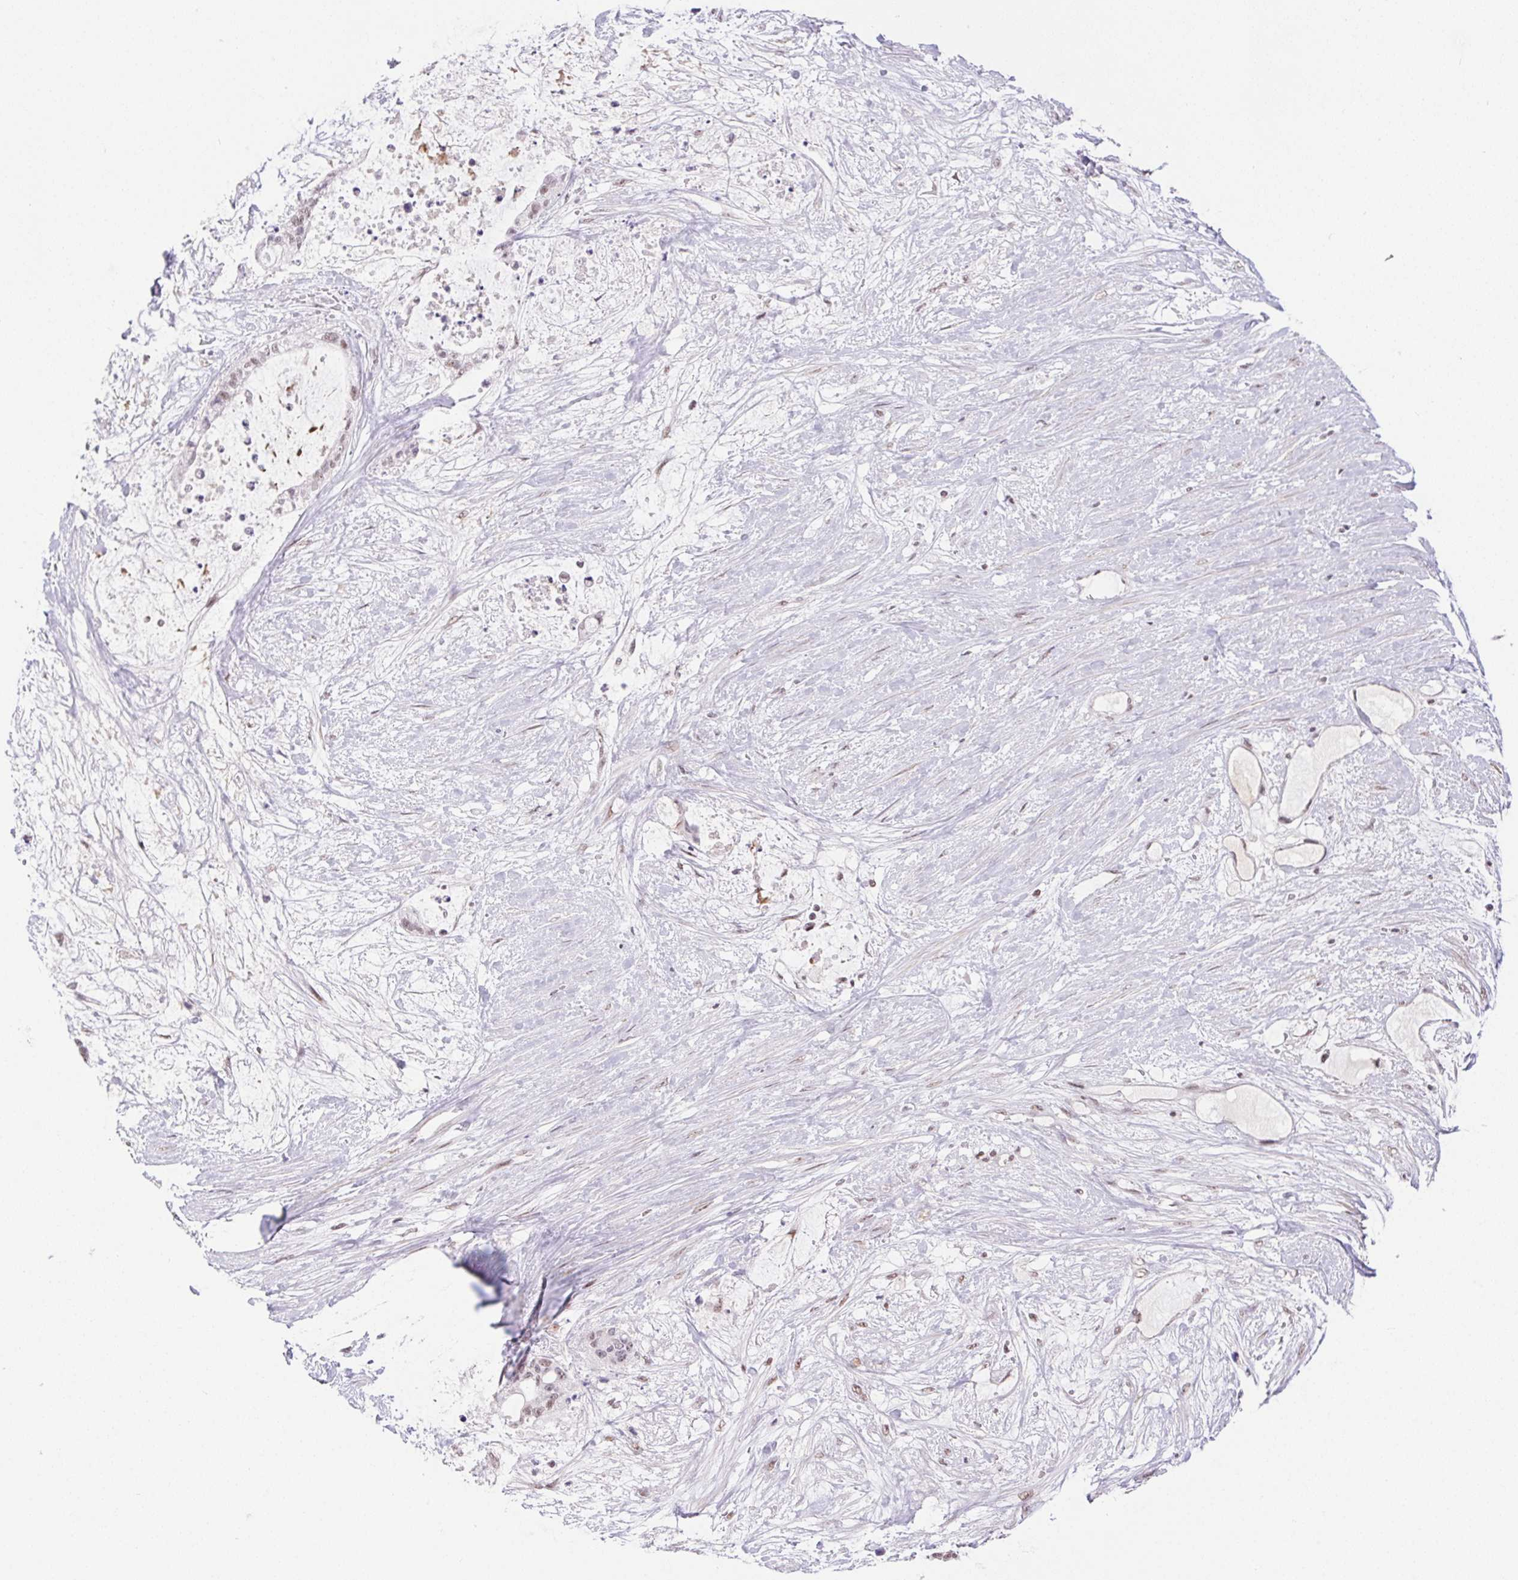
{"staining": {"intensity": "weak", "quantity": "<25%", "location": "nuclear"}, "tissue": "liver cancer", "cell_type": "Tumor cells", "image_type": "cancer", "snomed": [{"axis": "morphology", "description": "Normal tissue, NOS"}, {"axis": "morphology", "description": "Cholangiocarcinoma"}, {"axis": "topography", "description": "Liver"}, {"axis": "topography", "description": "Peripheral nerve tissue"}], "caption": "IHC of liver cholangiocarcinoma reveals no expression in tumor cells. (Brightfield microscopy of DAB immunohistochemistry at high magnification).", "gene": "DDX17", "patient": {"sex": "female", "age": 73}}